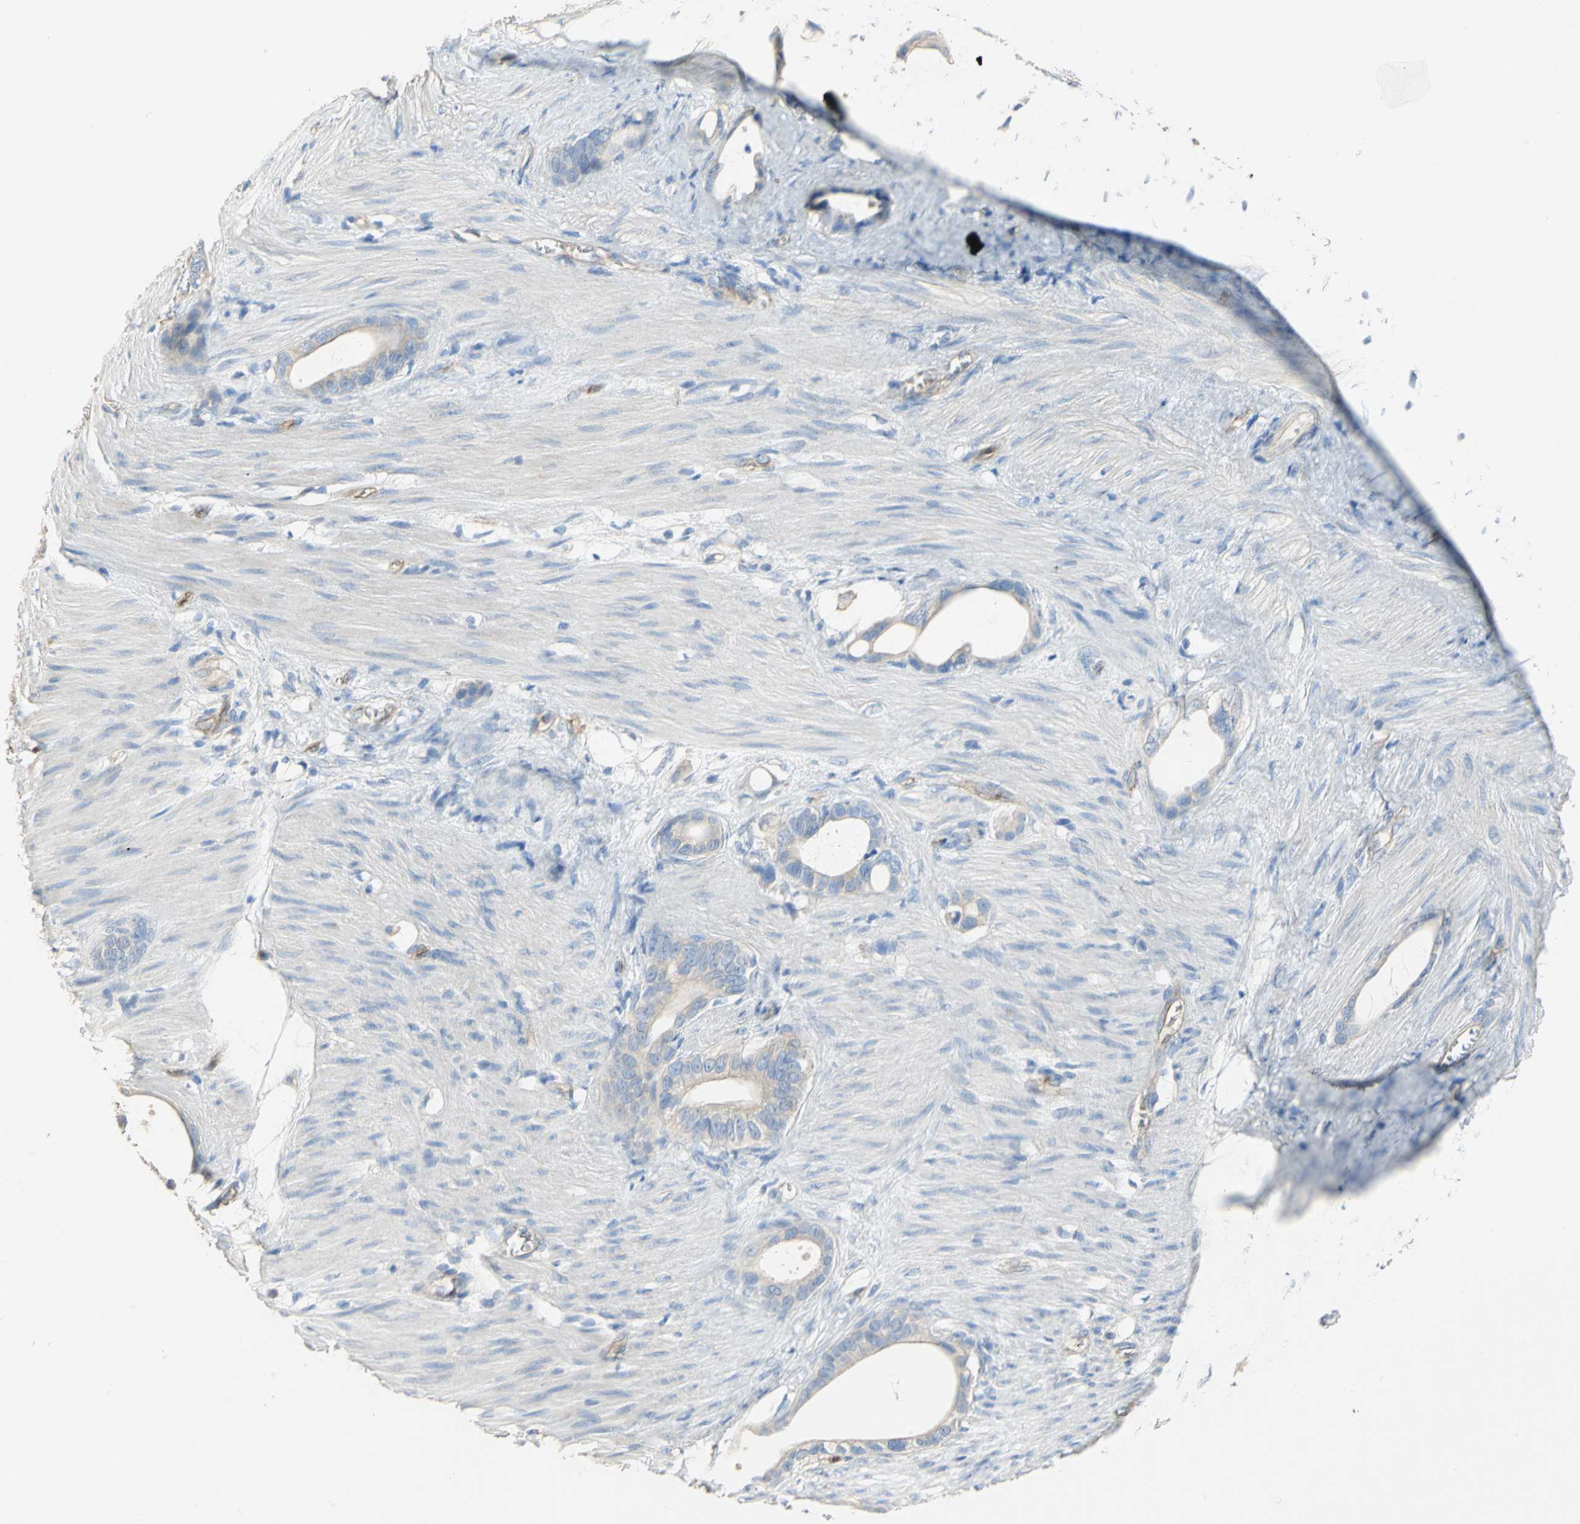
{"staining": {"intensity": "weak", "quantity": "25%-75%", "location": "cytoplasmic/membranous"}, "tissue": "stomach cancer", "cell_type": "Tumor cells", "image_type": "cancer", "snomed": [{"axis": "morphology", "description": "Adenocarcinoma, NOS"}, {"axis": "topography", "description": "Stomach"}], "caption": "Stomach adenocarcinoma stained with DAB (3,3'-diaminobenzidine) IHC displays low levels of weak cytoplasmic/membranous staining in approximately 25%-75% of tumor cells.", "gene": "DLGAP5", "patient": {"sex": "female", "age": 75}}